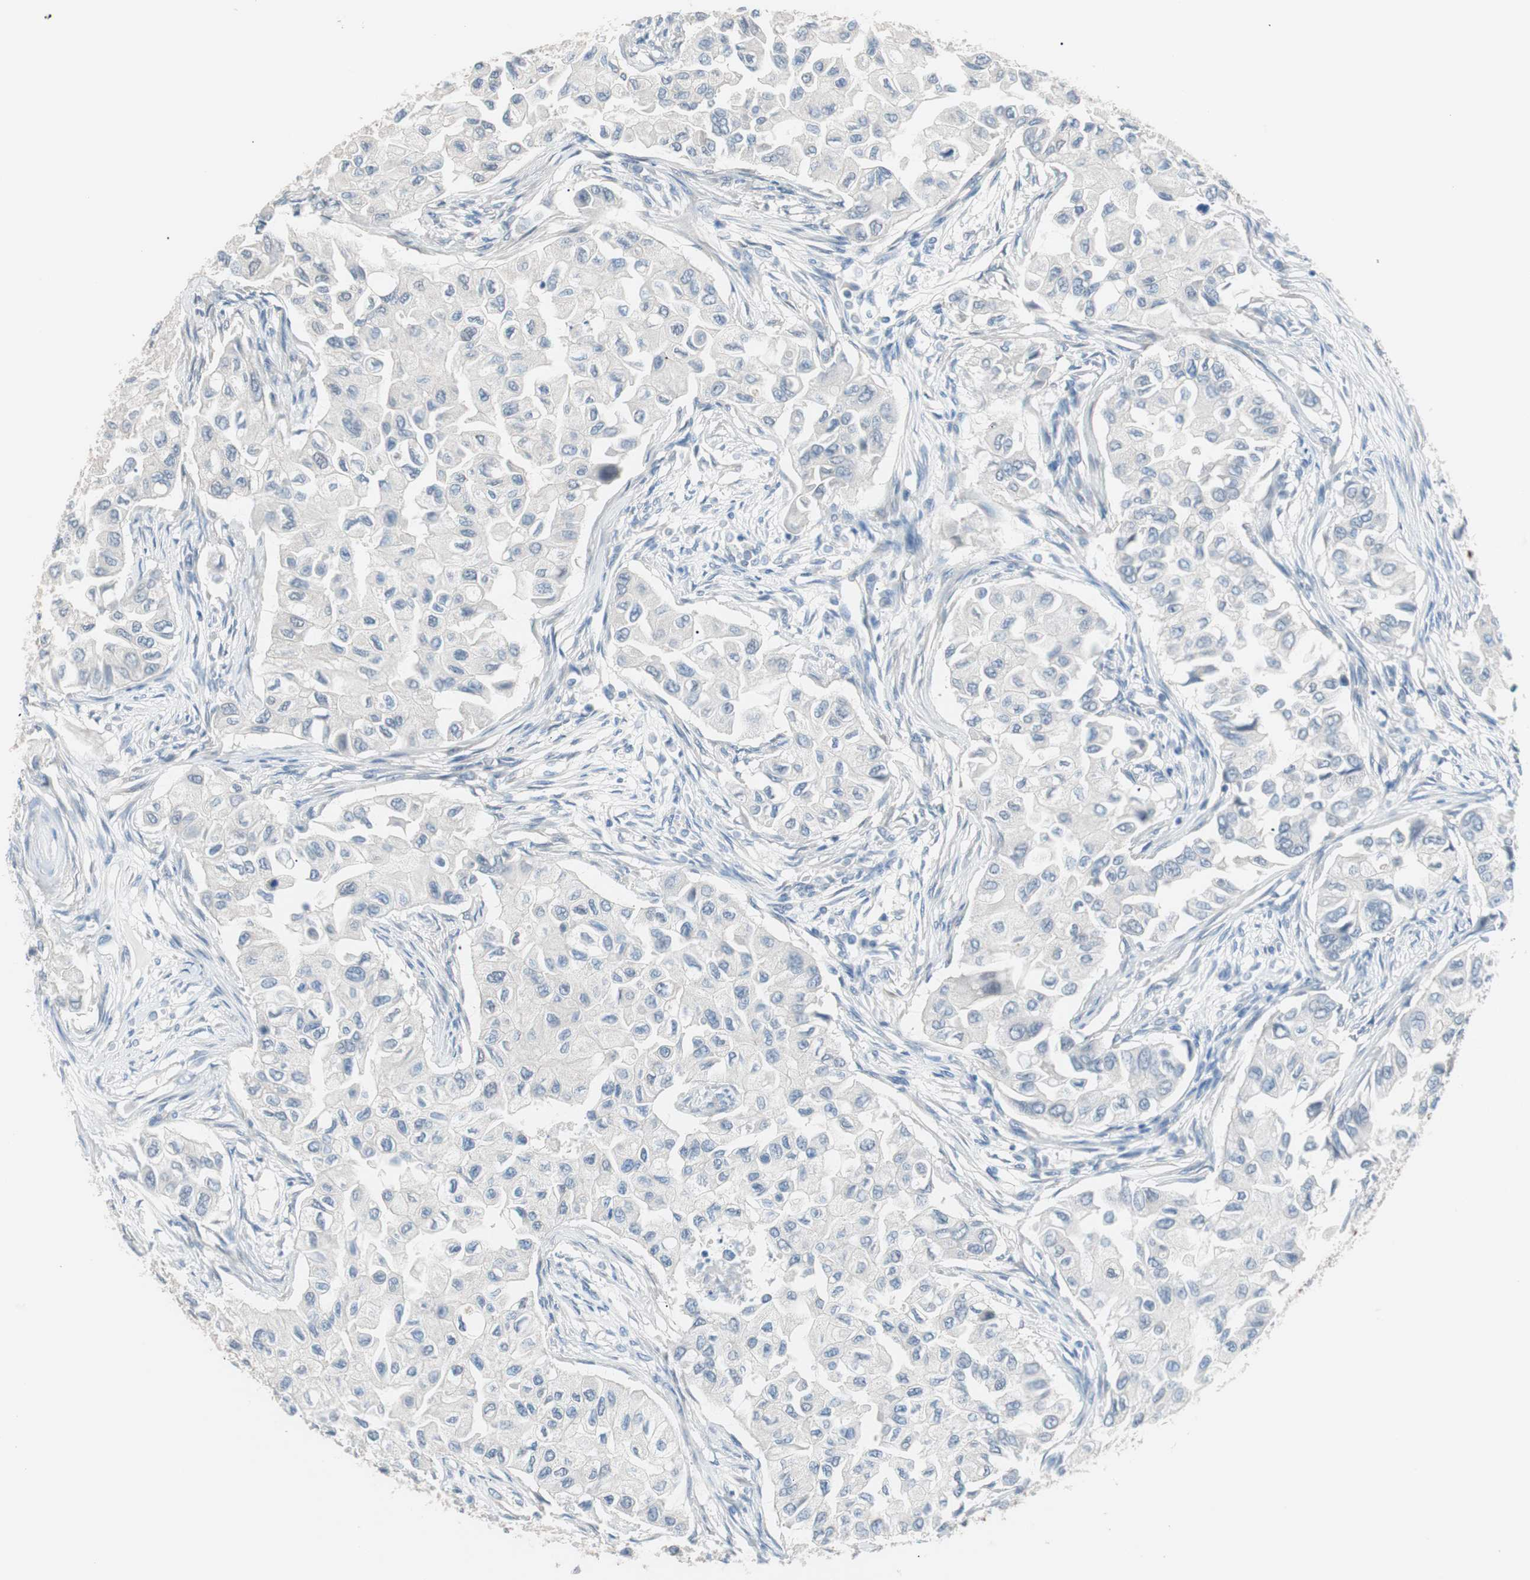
{"staining": {"intensity": "negative", "quantity": "none", "location": "none"}, "tissue": "breast cancer", "cell_type": "Tumor cells", "image_type": "cancer", "snomed": [{"axis": "morphology", "description": "Normal tissue, NOS"}, {"axis": "morphology", "description": "Duct carcinoma"}, {"axis": "topography", "description": "Breast"}], "caption": "Immunohistochemistry histopathology image of neoplastic tissue: breast infiltrating ductal carcinoma stained with DAB (3,3'-diaminobenzidine) exhibits no significant protein staining in tumor cells. (DAB IHC with hematoxylin counter stain).", "gene": "VIL1", "patient": {"sex": "female", "age": 49}}